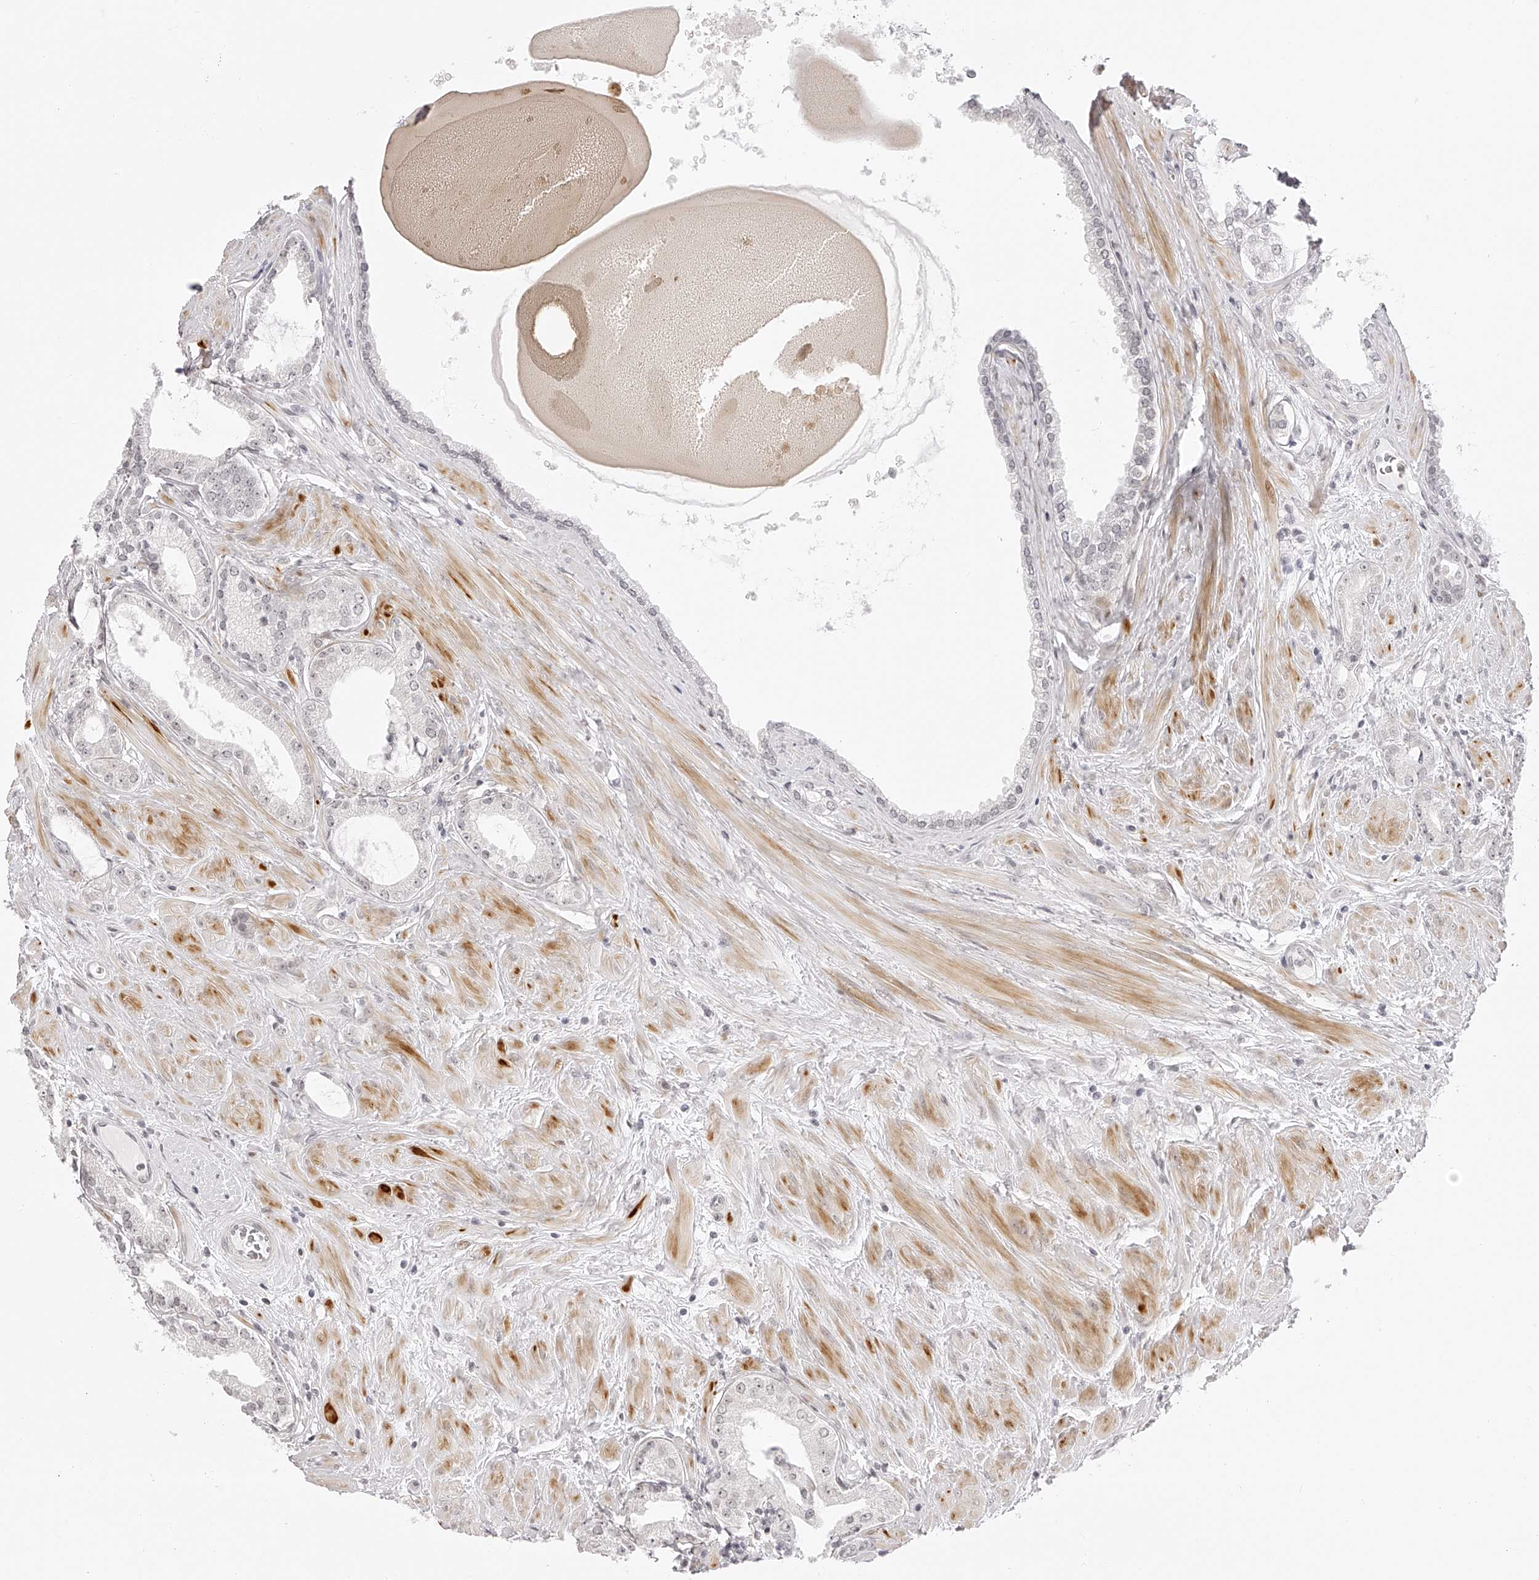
{"staining": {"intensity": "negative", "quantity": "none", "location": "none"}, "tissue": "prostate cancer", "cell_type": "Tumor cells", "image_type": "cancer", "snomed": [{"axis": "morphology", "description": "Adenocarcinoma, Low grade"}, {"axis": "topography", "description": "Prostate"}], "caption": "A high-resolution micrograph shows immunohistochemistry (IHC) staining of prostate adenocarcinoma (low-grade), which displays no significant staining in tumor cells.", "gene": "PLEKHG1", "patient": {"sex": "male", "age": 62}}